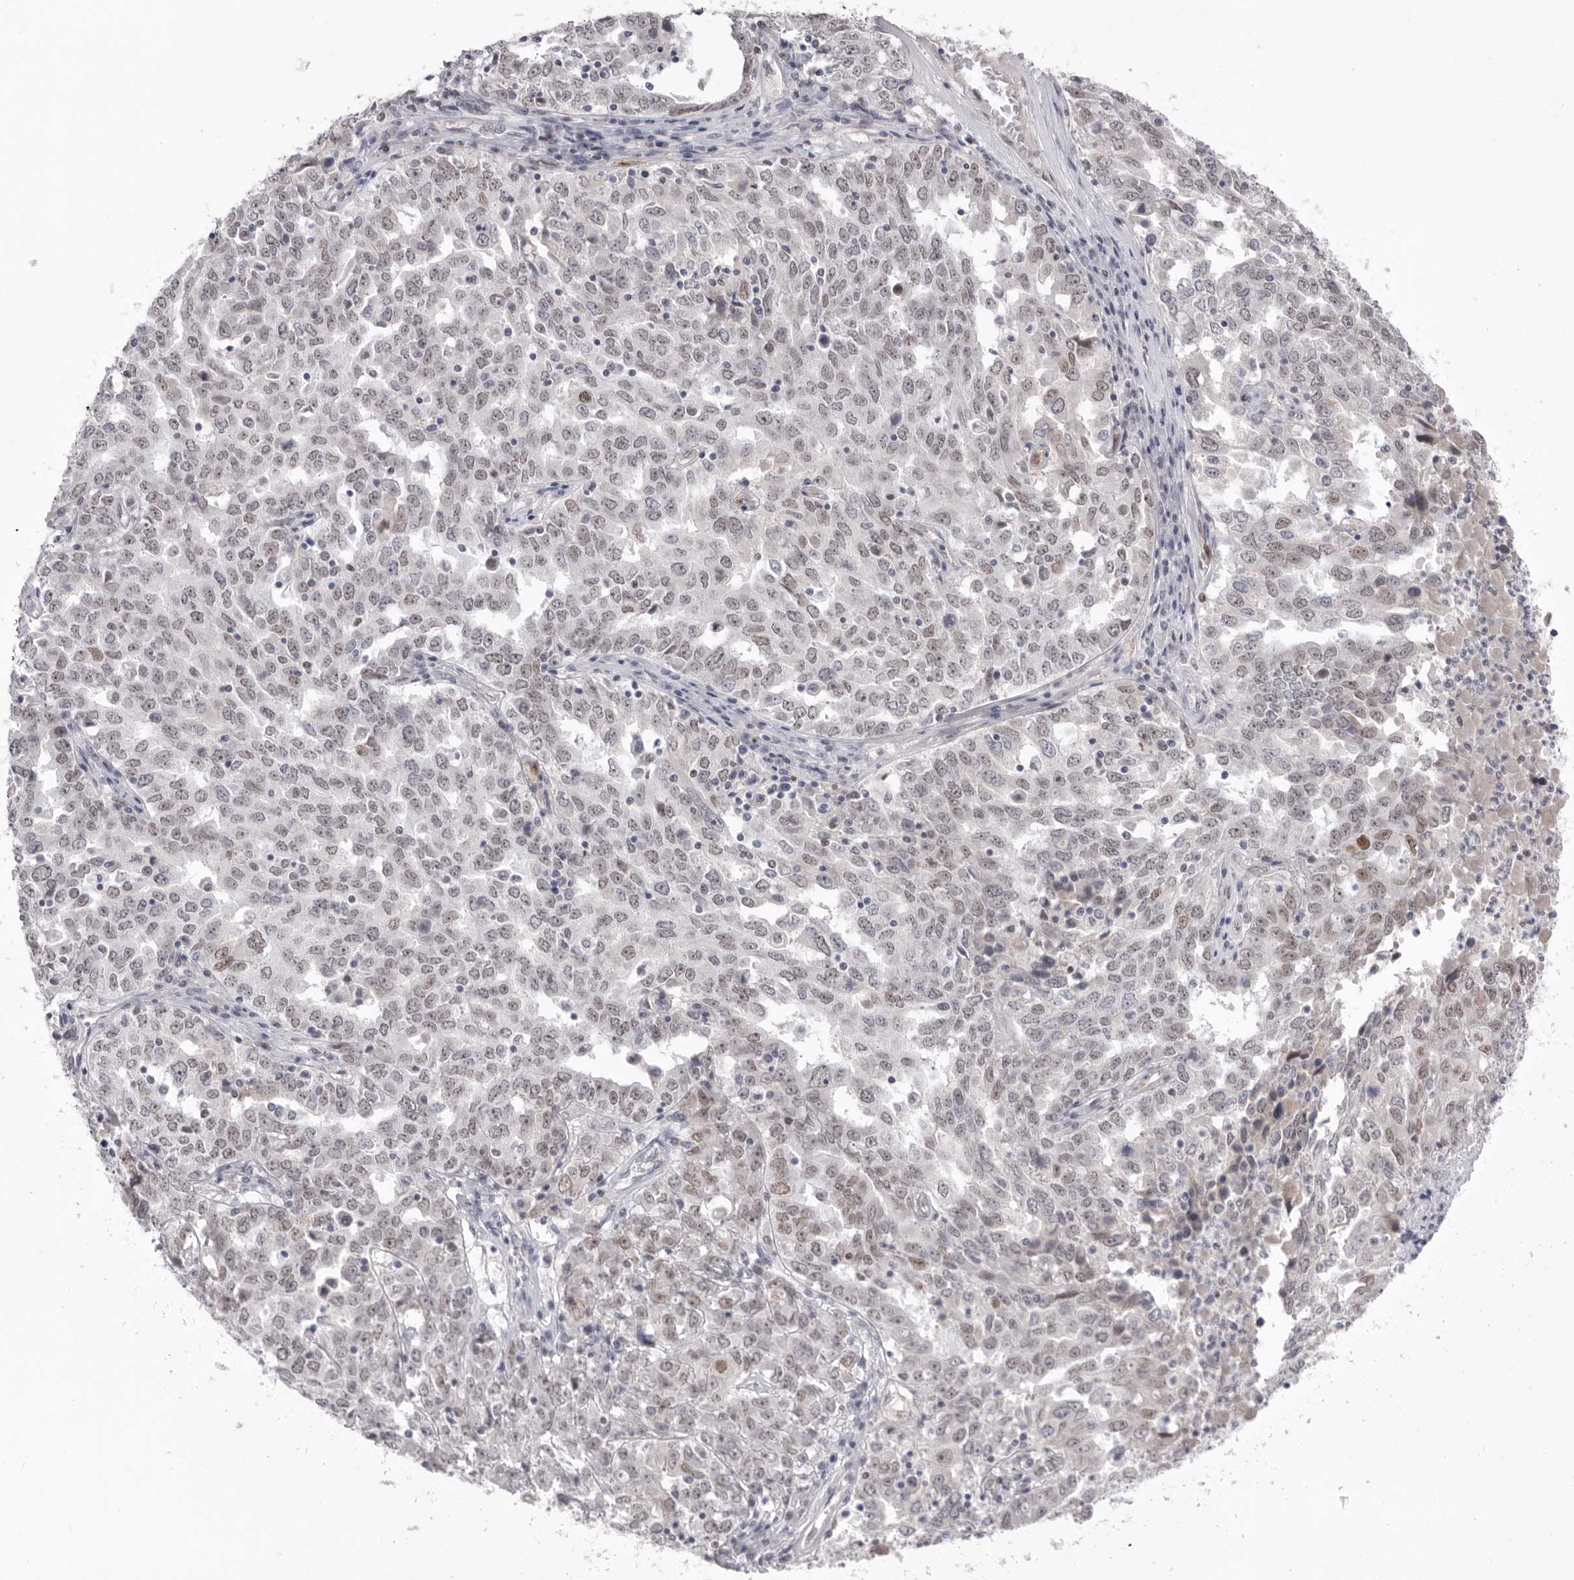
{"staining": {"intensity": "weak", "quantity": ">75%", "location": "nuclear"}, "tissue": "ovarian cancer", "cell_type": "Tumor cells", "image_type": "cancer", "snomed": [{"axis": "morphology", "description": "Carcinoma, endometroid"}, {"axis": "topography", "description": "Ovary"}], "caption": "Human ovarian cancer (endometroid carcinoma) stained with a brown dye displays weak nuclear positive staining in approximately >75% of tumor cells.", "gene": "ZBTB7B", "patient": {"sex": "female", "age": 62}}